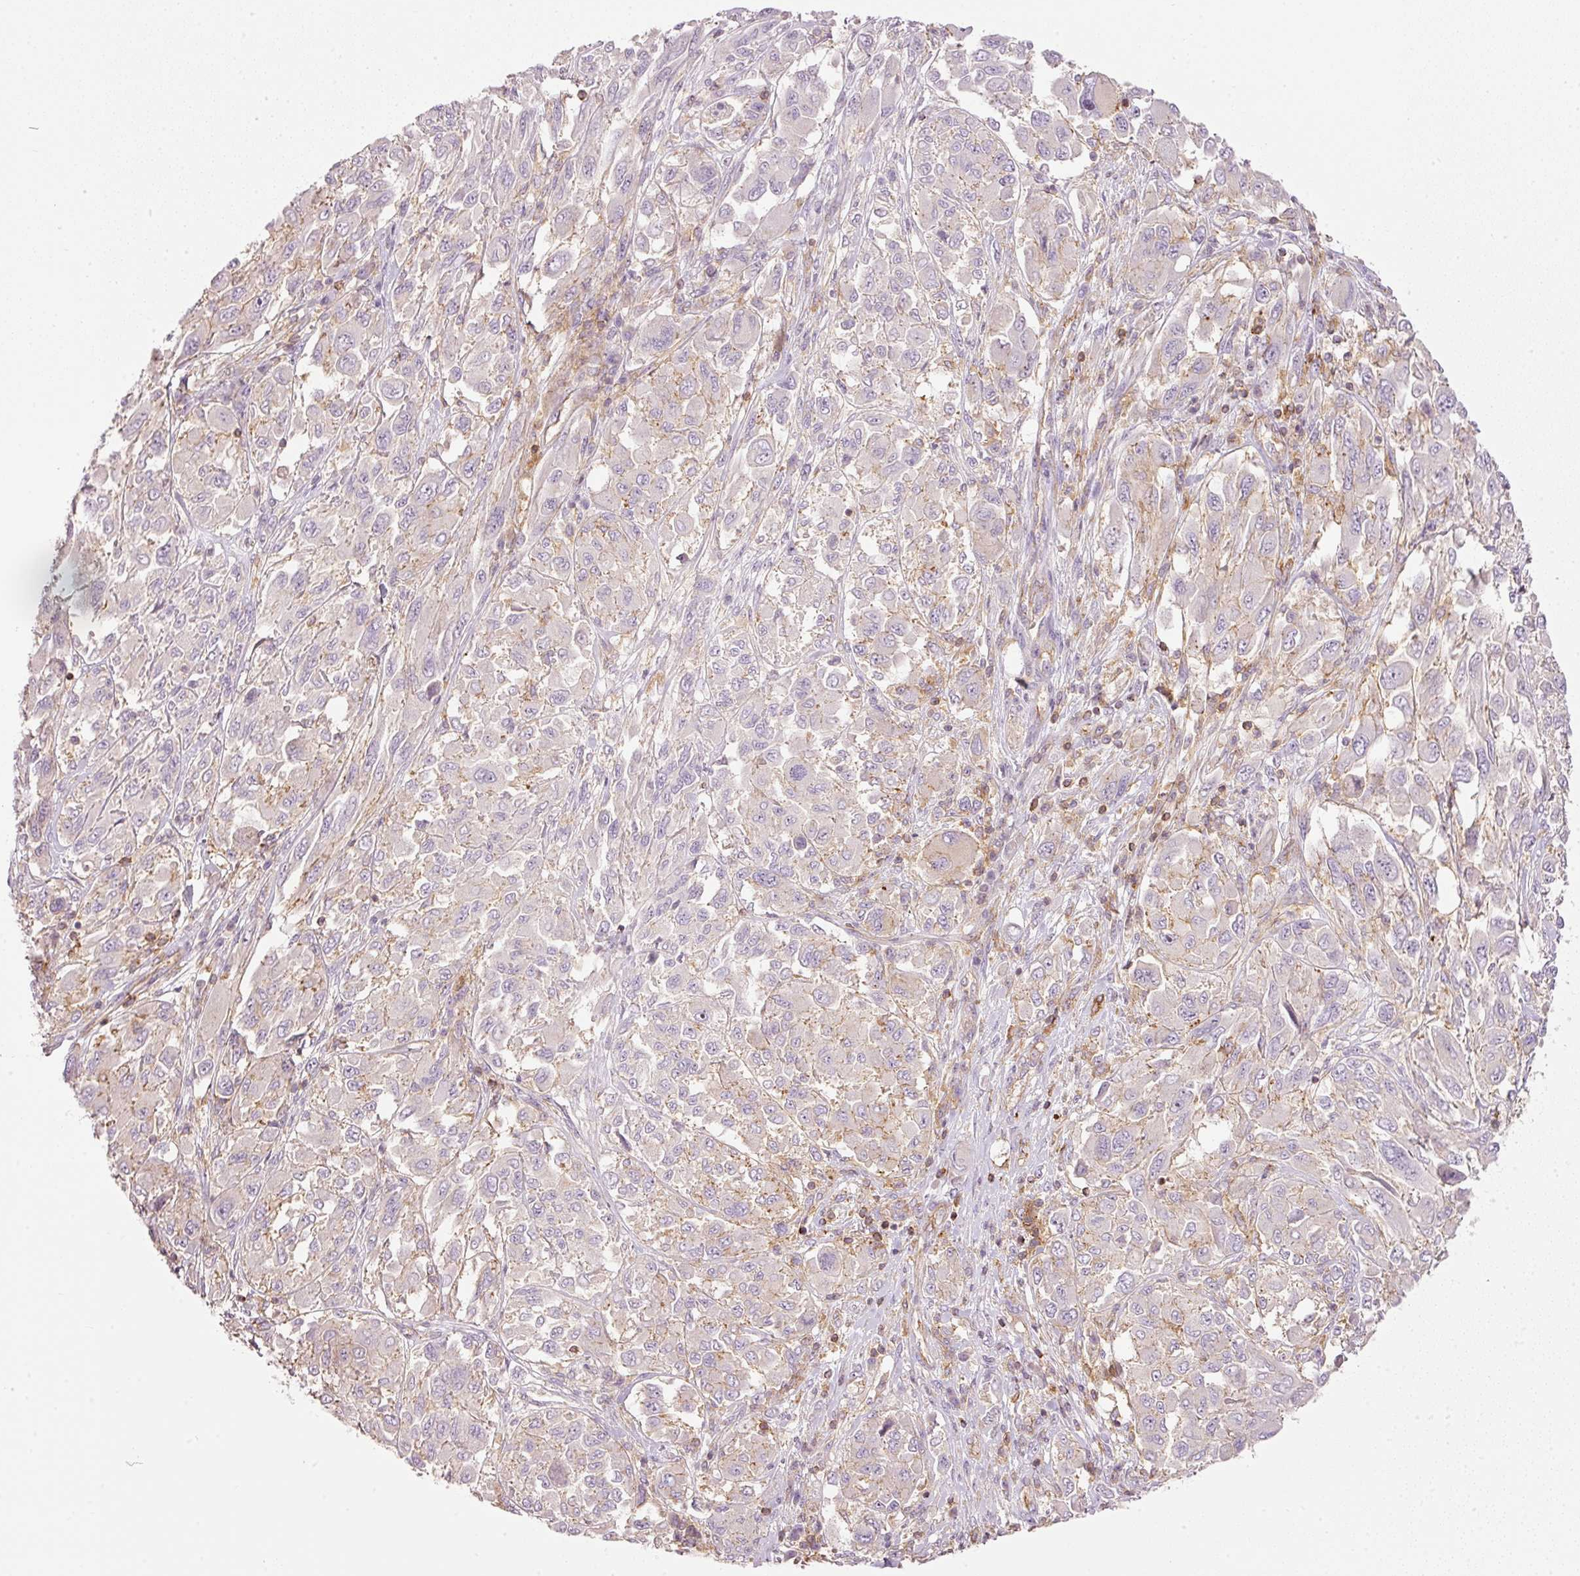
{"staining": {"intensity": "negative", "quantity": "none", "location": "none"}, "tissue": "melanoma", "cell_type": "Tumor cells", "image_type": "cancer", "snomed": [{"axis": "morphology", "description": "Malignant melanoma, NOS"}, {"axis": "topography", "description": "Skin"}], "caption": "Immunohistochemistry of melanoma shows no expression in tumor cells.", "gene": "SIPA1", "patient": {"sex": "female", "age": 91}}